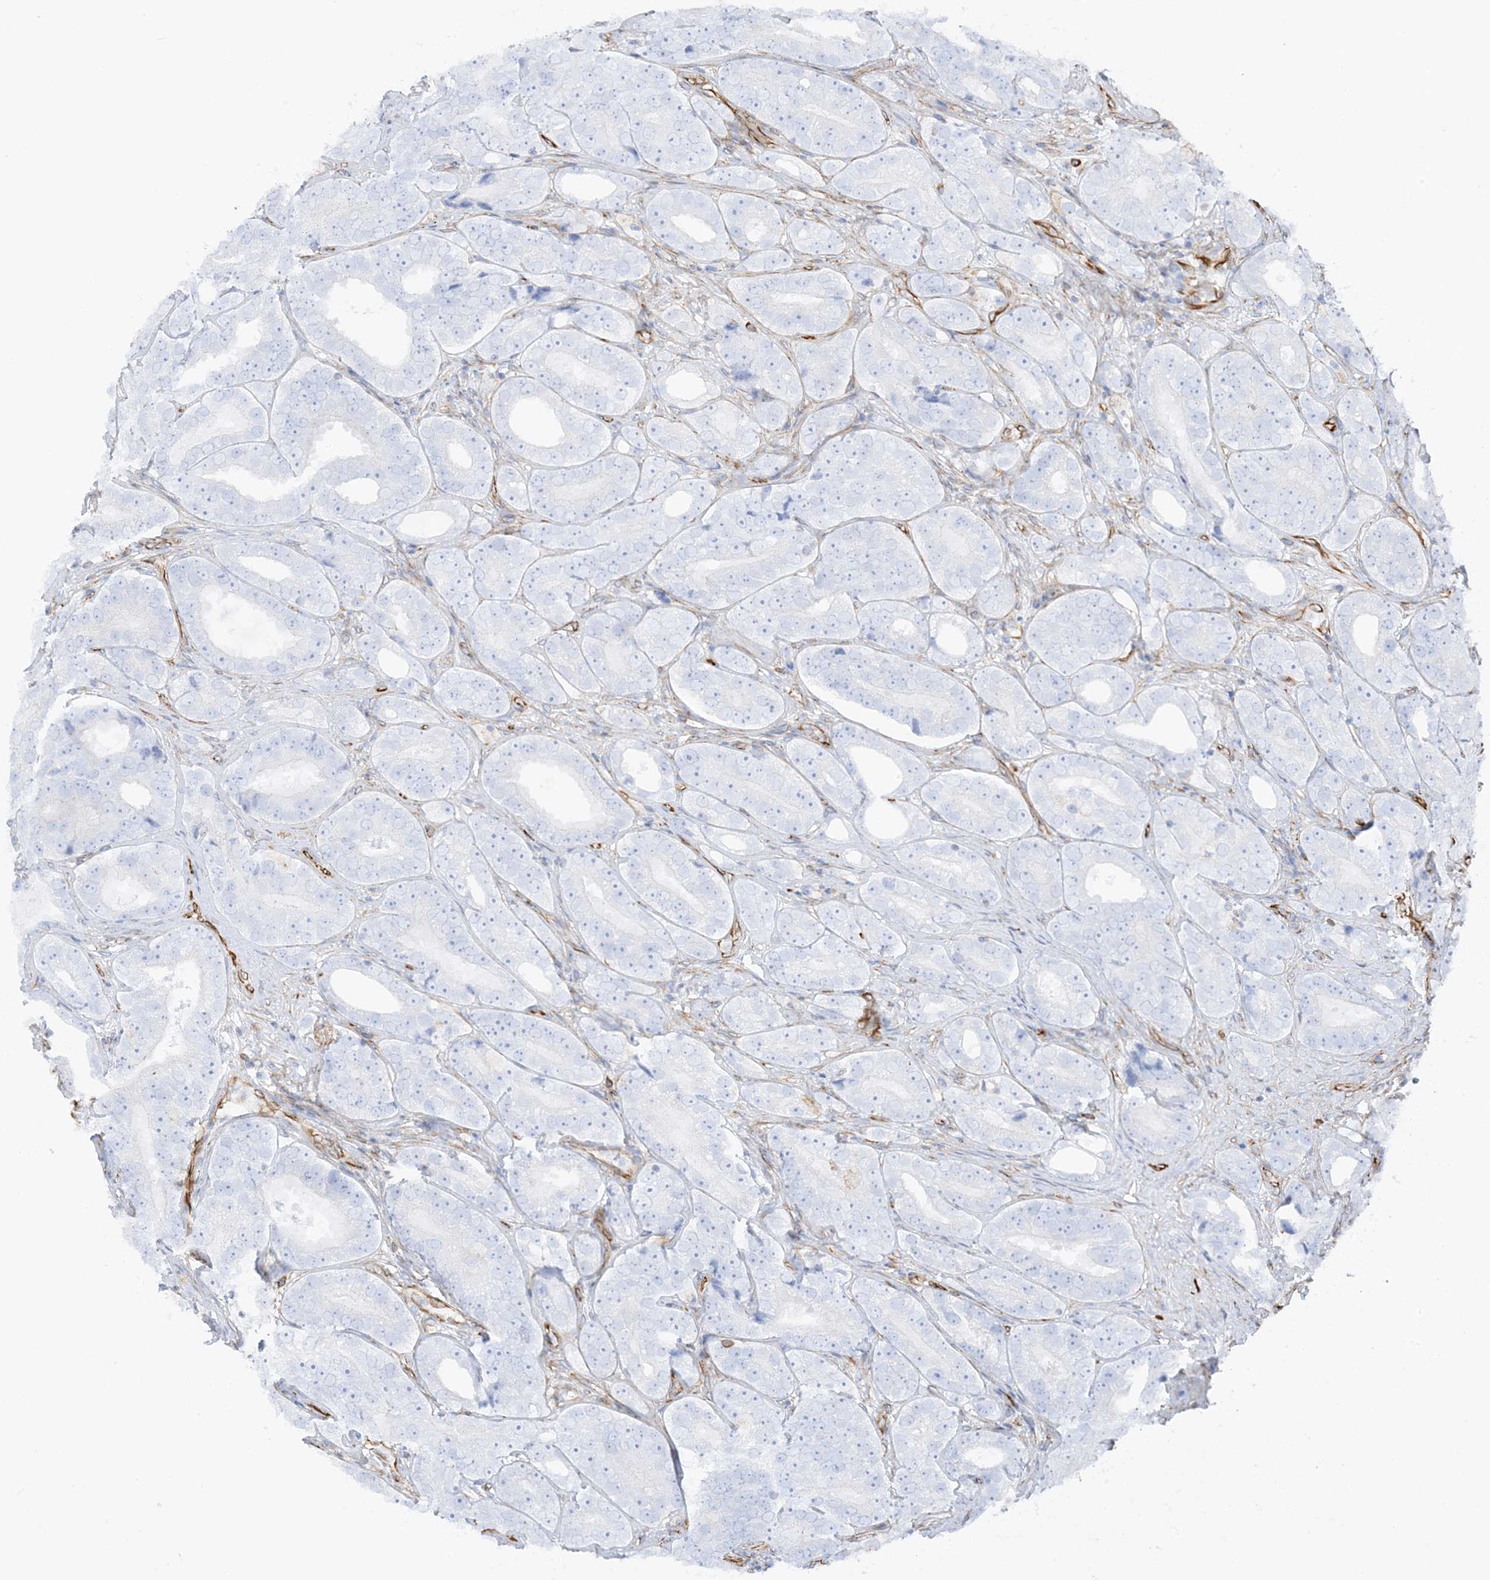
{"staining": {"intensity": "negative", "quantity": "none", "location": "none"}, "tissue": "prostate cancer", "cell_type": "Tumor cells", "image_type": "cancer", "snomed": [{"axis": "morphology", "description": "Adenocarcinoma, High grade"}, {"axis": "topography", "description": "Prostate"}], "caption": "Immunohistochemistry (IHC) of prostate cancer (high-grade adenocarcinoma) exhibits no positivity in tumor cells.", "gene": "PID1", "patient": {"sex": "male", "age": 56}}